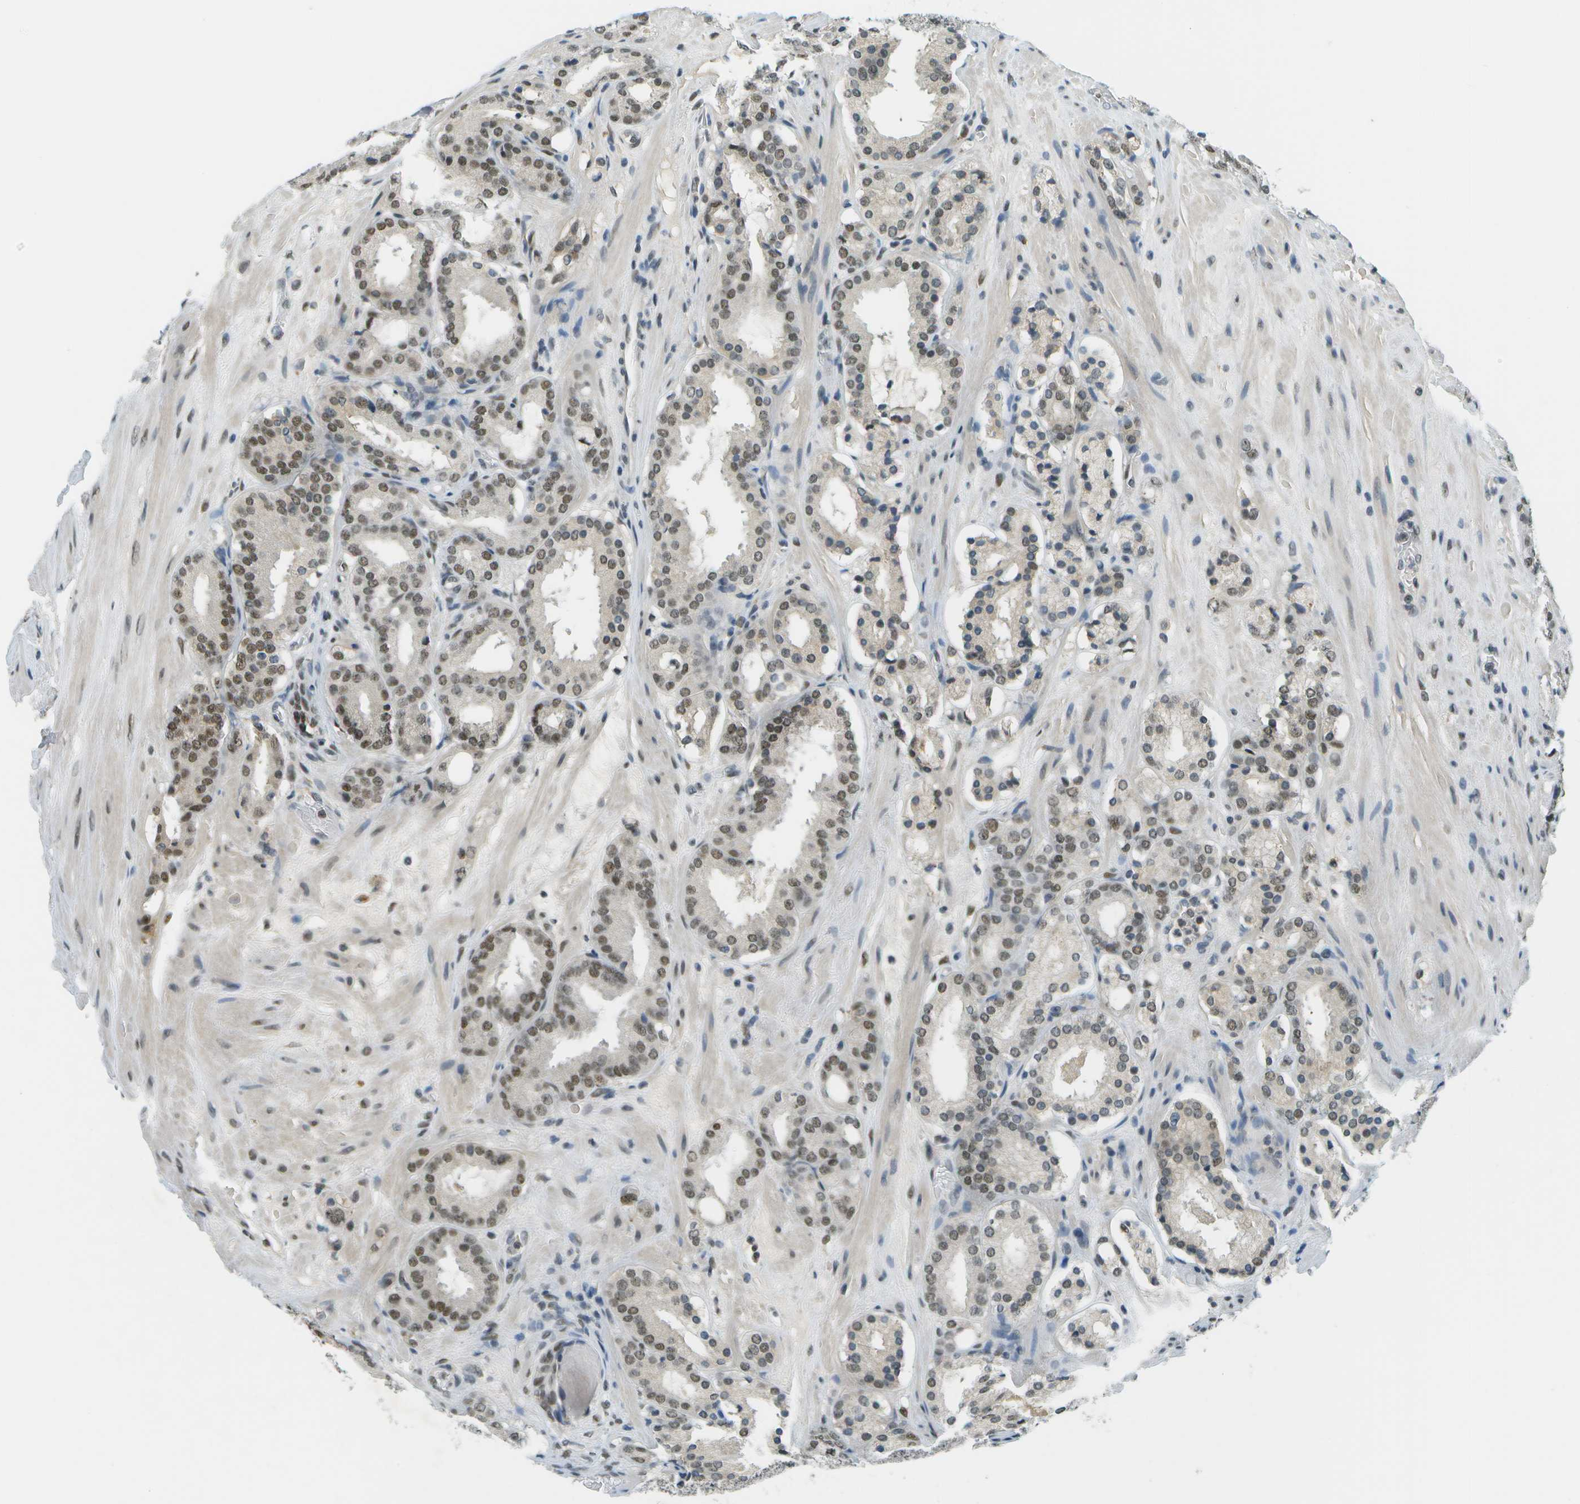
{"staining": {"intensity": "moderate", "quantity": ">75%", "location": "nuclear"}, "tissue": "prostate cancer", "cell_type": "Tumor cells", "image_type": "cancer", "snomed": [{"axis": "morphology", "description": "Adenocarcinoma, Low grade"}, {"axis": "topography", "description": "Prostate"}], "caption": "Protein positivity by immunohistochemistry (IHC) demonstrates moderate nuclear staining in approximately >75% of tumor cells in prostate low-grade adenocarcinoma. The staining was performed using DAB, with brown indicating positive protein expression. Nuclei are stained blue with hematoxylin.", "gene": "CBX5", "patient": {"sex": "male", "age": 69}}